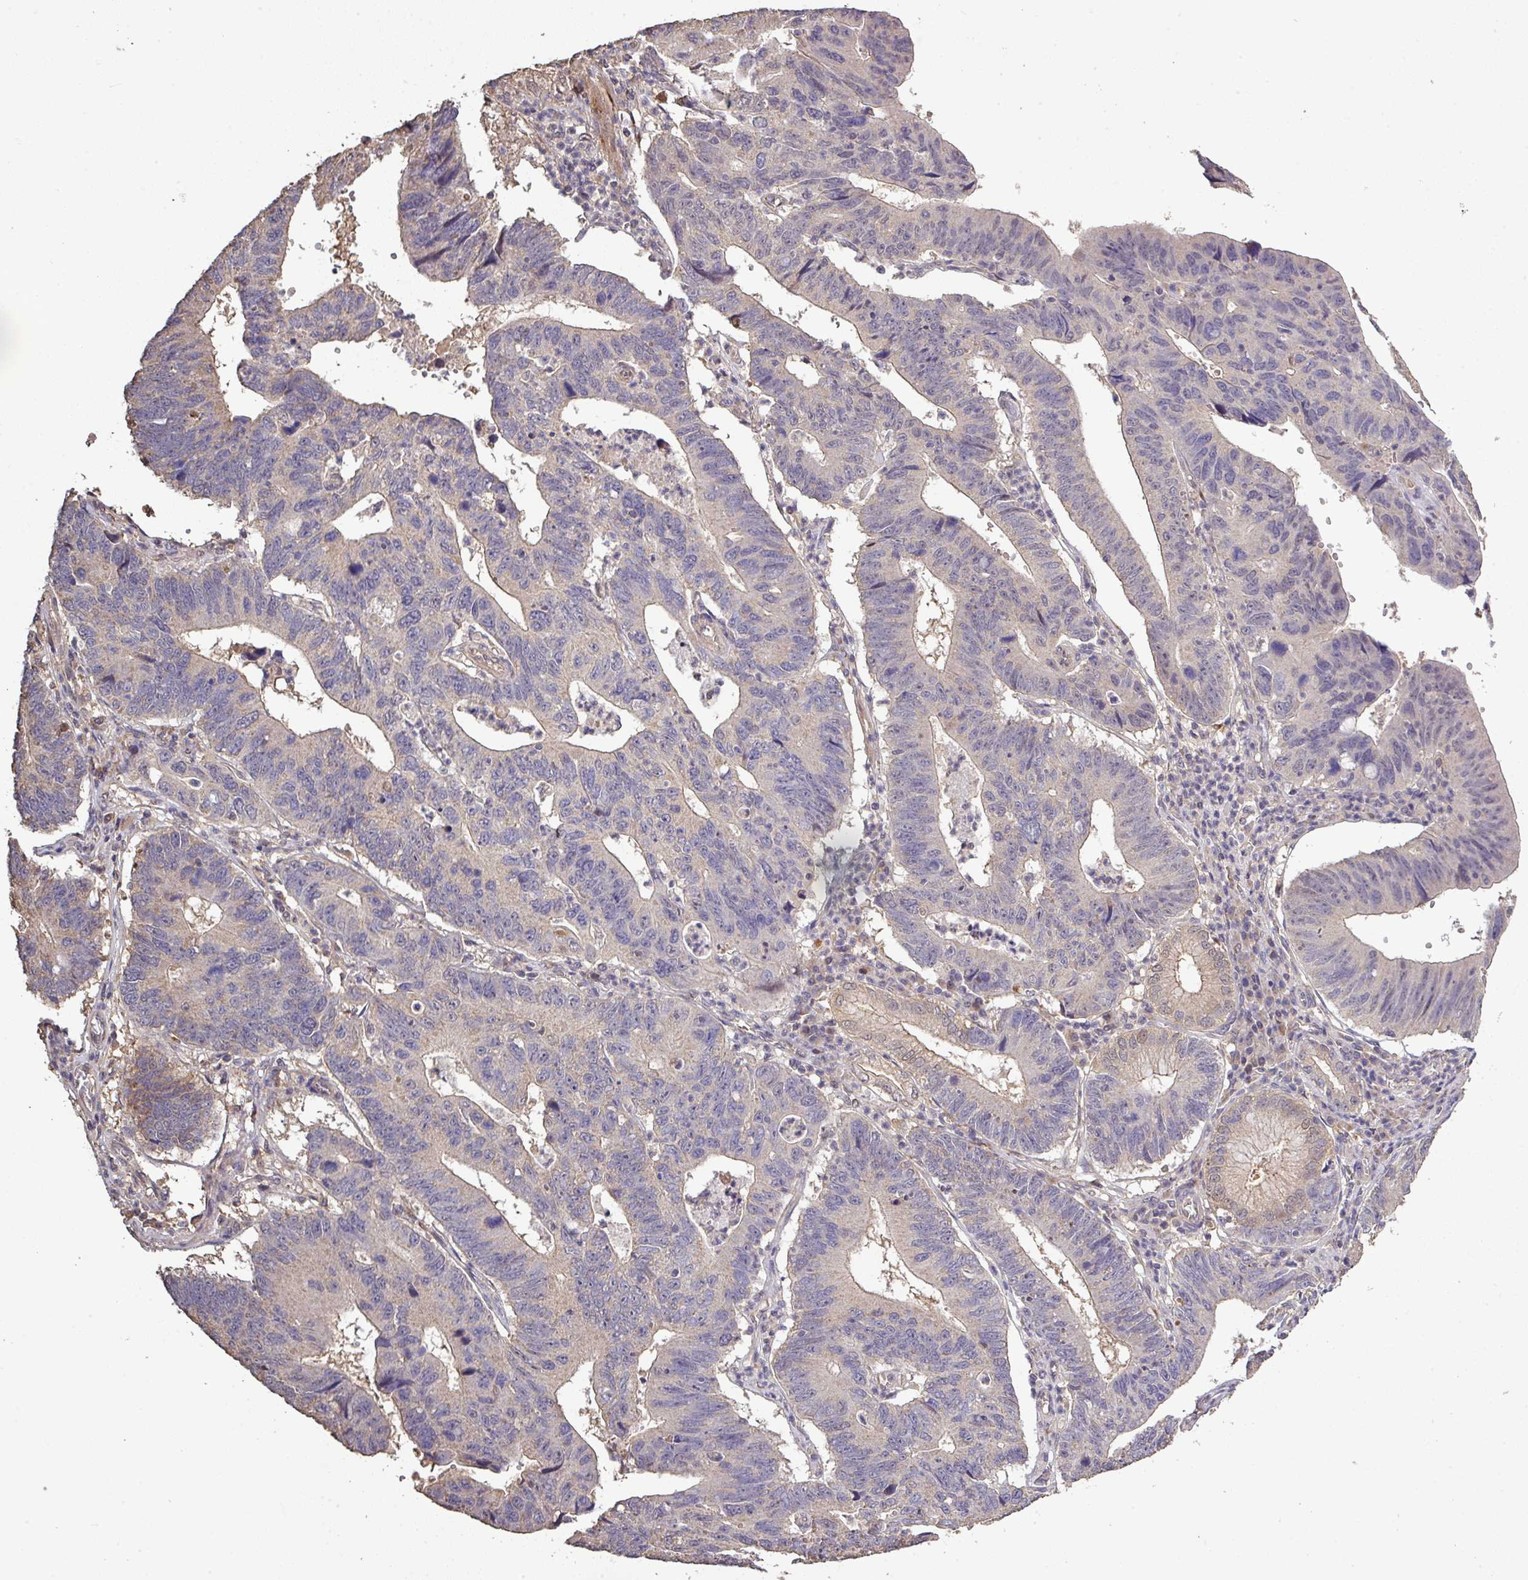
{"staining": {"intensity": "negative", "quantity": "none", "location": "none"}, "tissue": "stomach cancer", "cell_type": "Tumor cells", "image_type": "cancer", "snomed": [{"axis": "morphology", "description": "Adenocarcinoma, NOS"}, {"axis": "topography", "description": "Stomach"}], "caption": "The micrograph reveals no significant expression in tumor cells of stomach cancer. (DAB (3,3'-diaminobenzidine) IHC, high magnification).", "gene": "ISLR", "patient": {"sex": "male", "age": 59}}